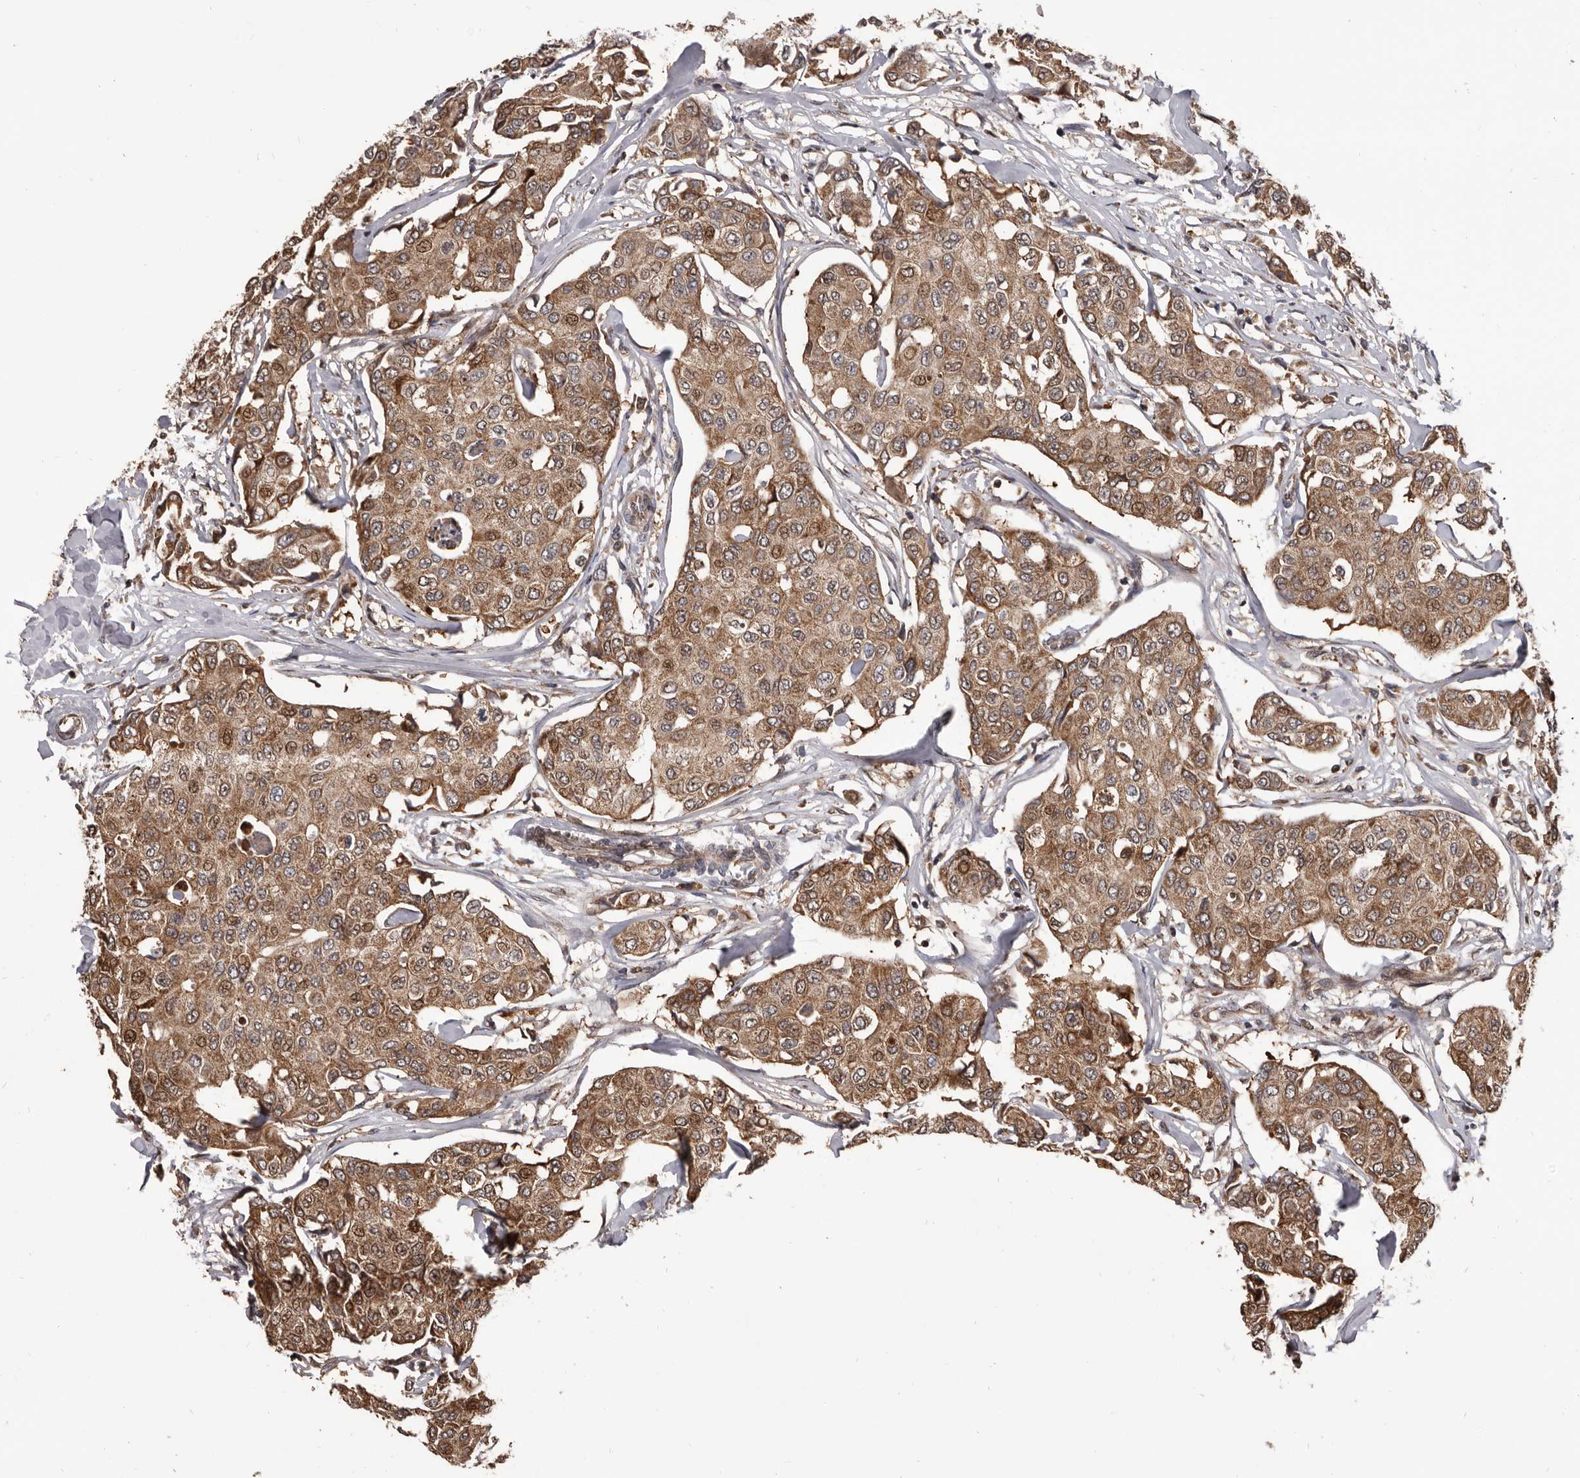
{"staining": {"intensity": "moderate", "quantity": ">75%", "location": "cytoplasmic/membranous,nuclear"}, "tissue": "breast cancer", "cell_type": "Tumor cells", "image_type": "cancer", "snomed": [{"axis": "morphology", "description": "Duct carcinoma"}, {"axis": "topography", "description": "Breast"}], "caption": "This is an image of IHC staining of breast cancer (invasive ductal carcinoma), which shows moderate staining in the cytoplasmic/membranous and nuclear of tumor cells.", "gene": "MAP3K14", "patient": {"sex": "female", "age": 80}}